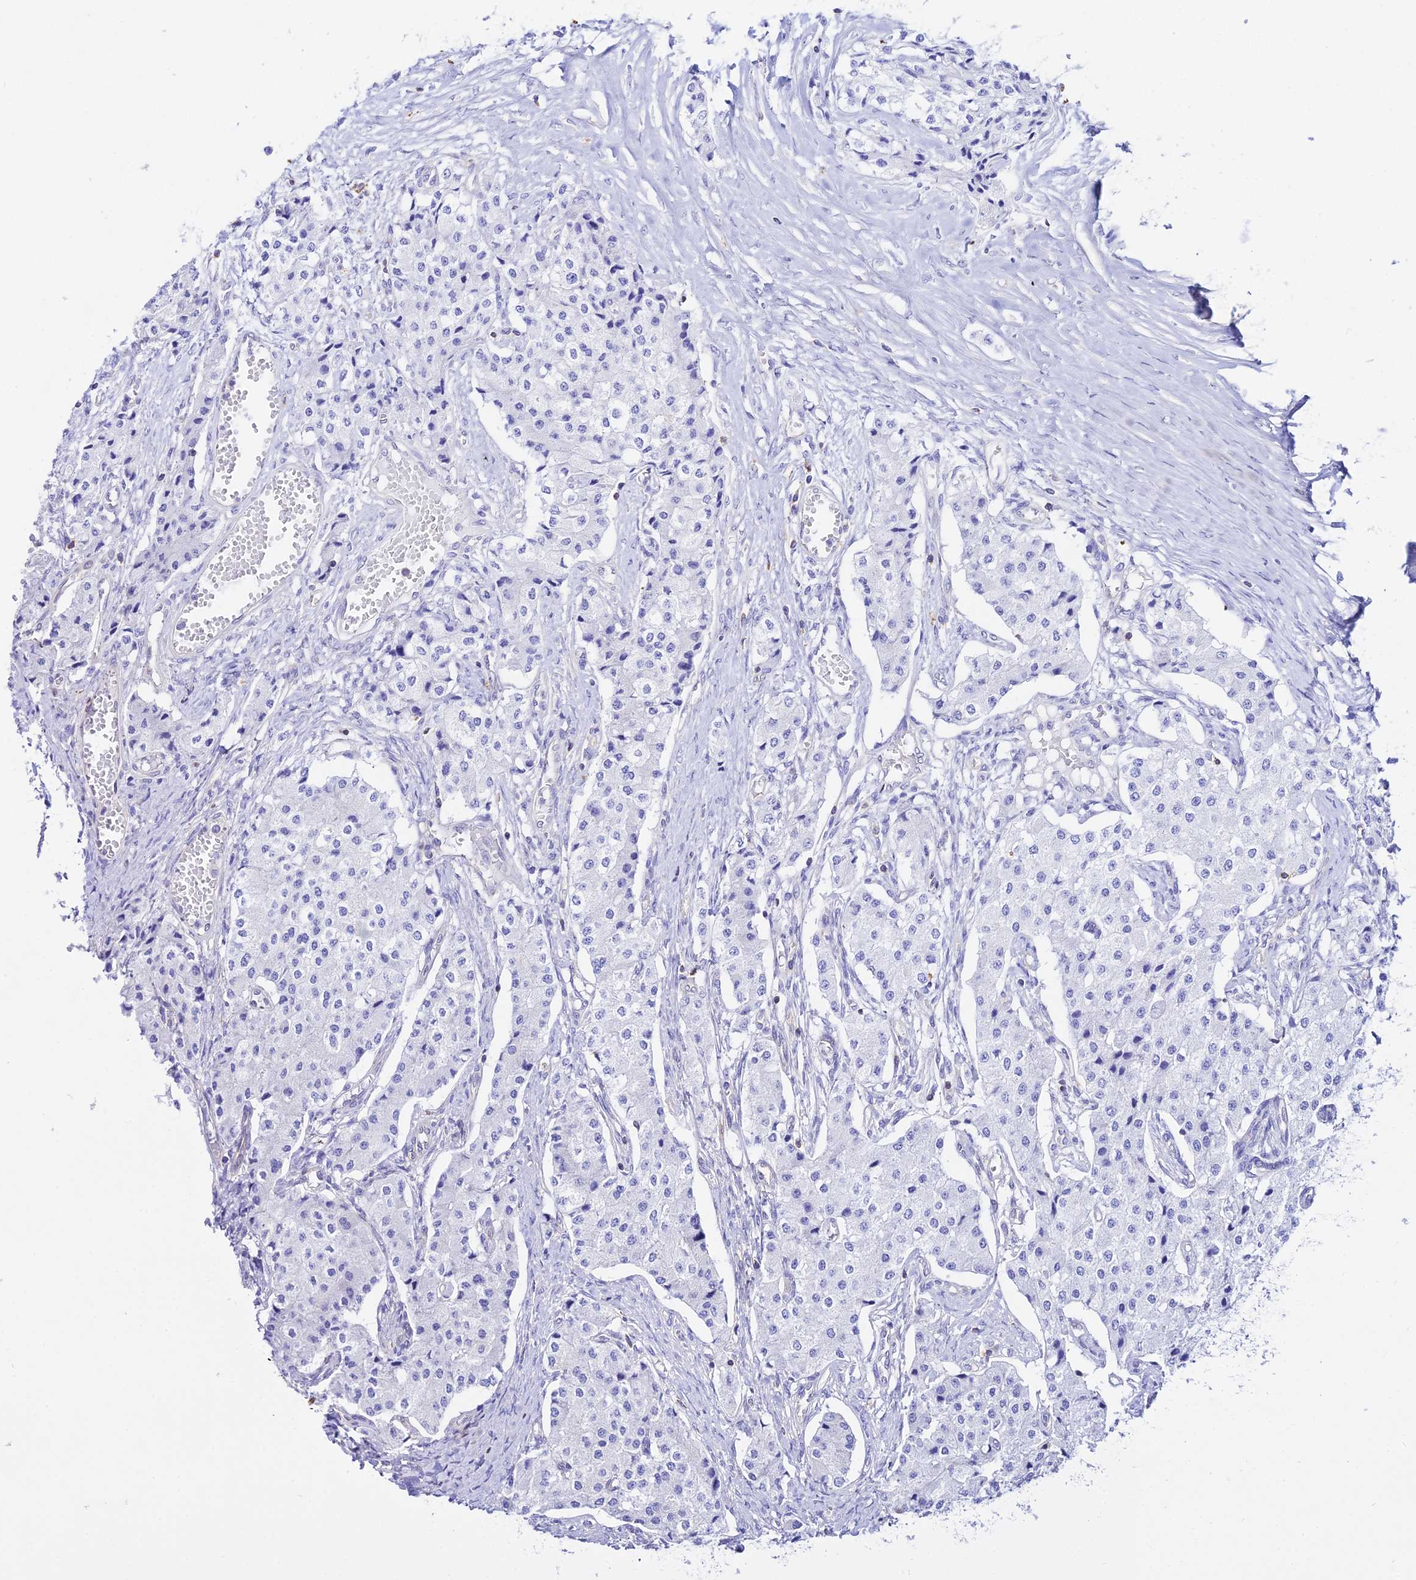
{"staining": {"intensity": "negative", "quantity": "none", "location": "none"}, "tissue": "carcinoid", "cell_type": "Tumor cells", "image_type": "cancer", "snomed": [{"axis": "morphology", "description": "Carcinoid, malignant, NOS"}, {"axis": "topography", "description": "Colon"}], "caption": "Human carcinoid stained for a protein using immunohistochemistry demonstrates no expression in tumor cells.", "gene": "S100A16", "patient": {"sex": "female", "age": 52}}